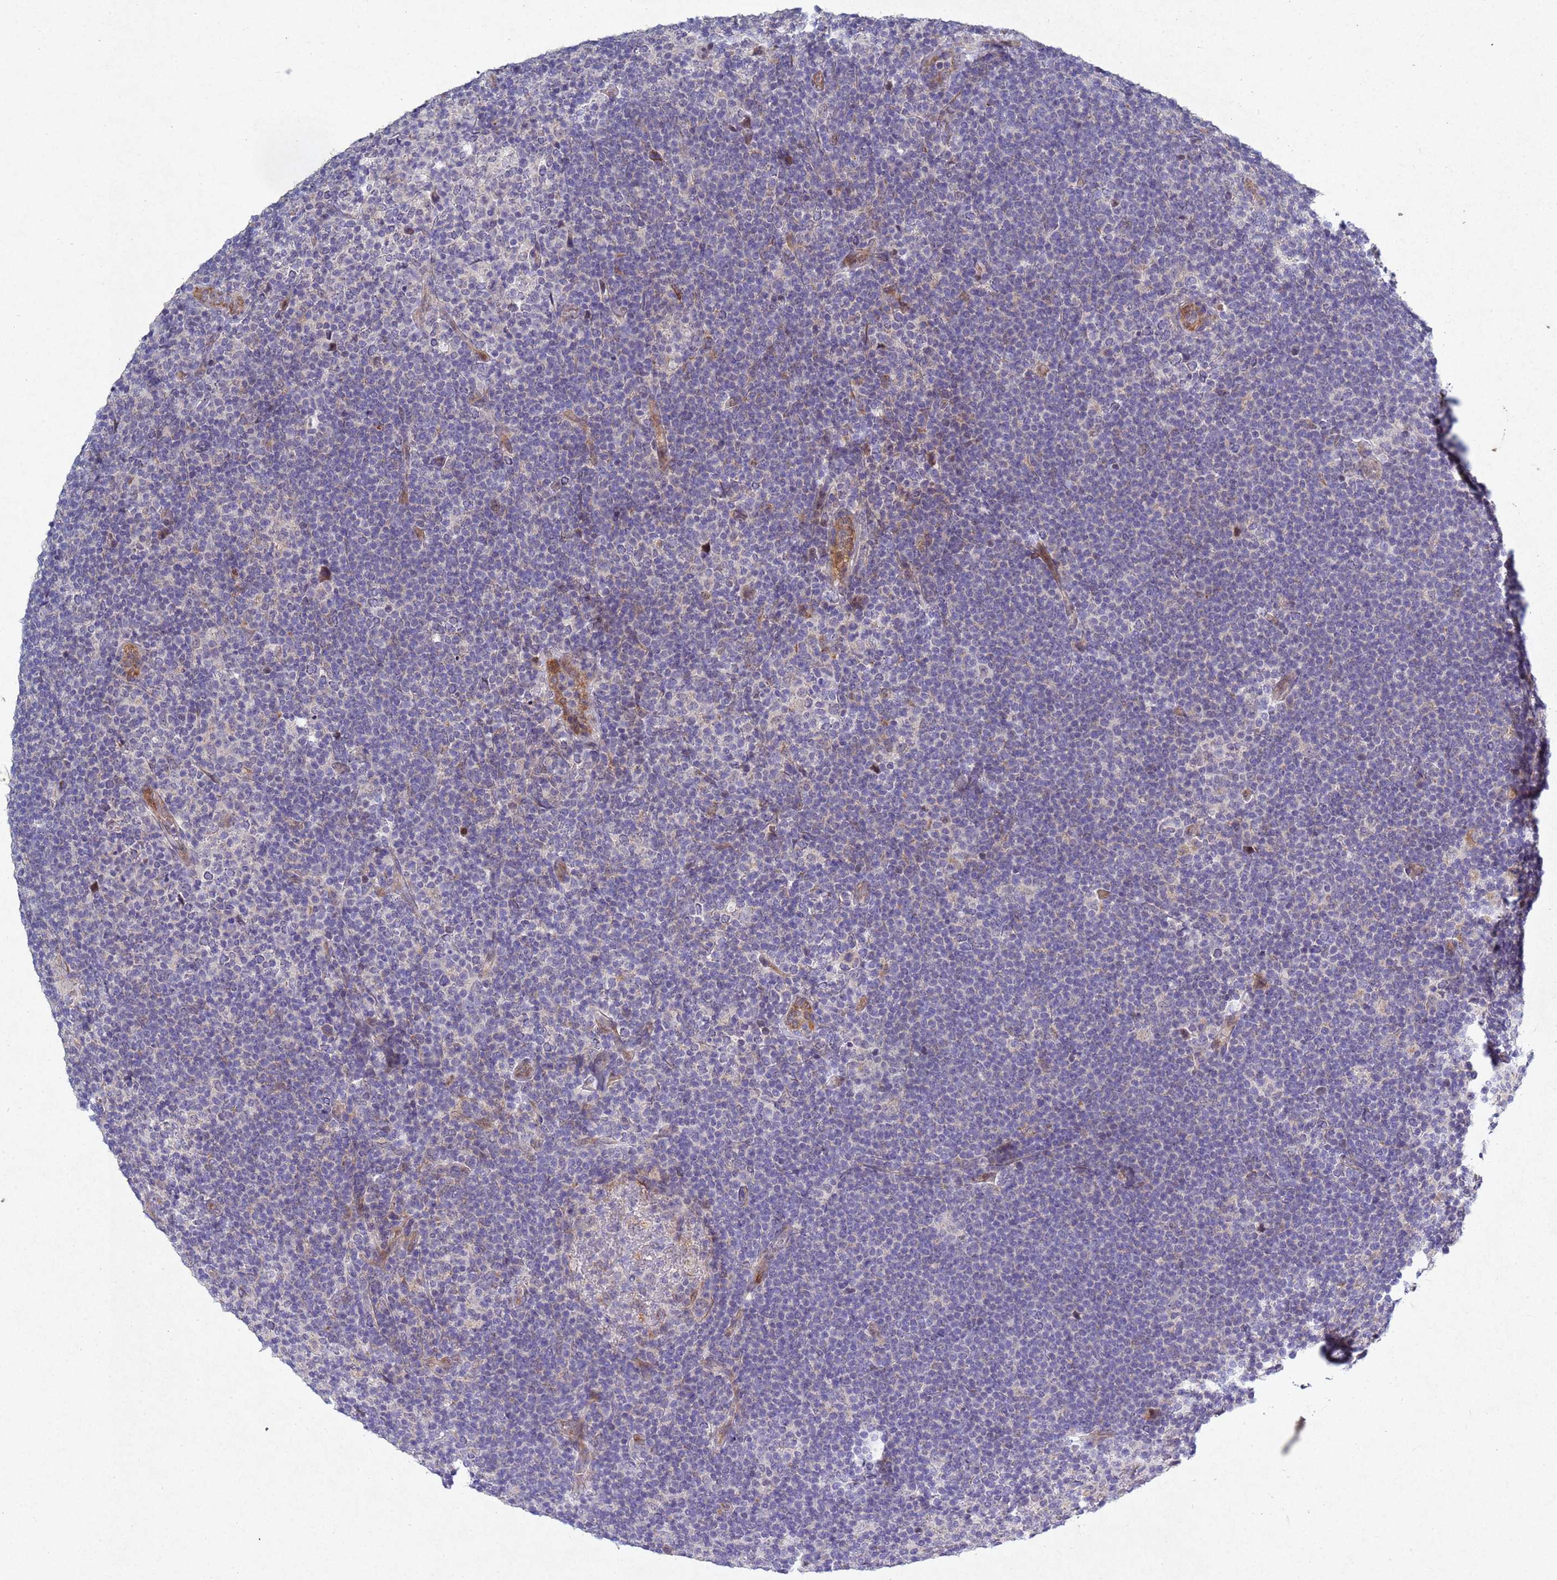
{"staining": {"intensity": "negative", "quantity": "none", "location": "none"}, "tissue": "lymphoma", "cell_type": "Tumor cells", "image_type": "cancer", "snomed": [{"axis": "morphology", "description": "Hodgkin's disease, NOS"}, {"axis": "topography", "description": "Lymph node"}], "caption": "This is a histopathology image of IHC staining of Hodgkin's disease, which shows no staining in tumor cells.", "gene": "TNPO2", "patient": {"sex": "female", "age": 57}}